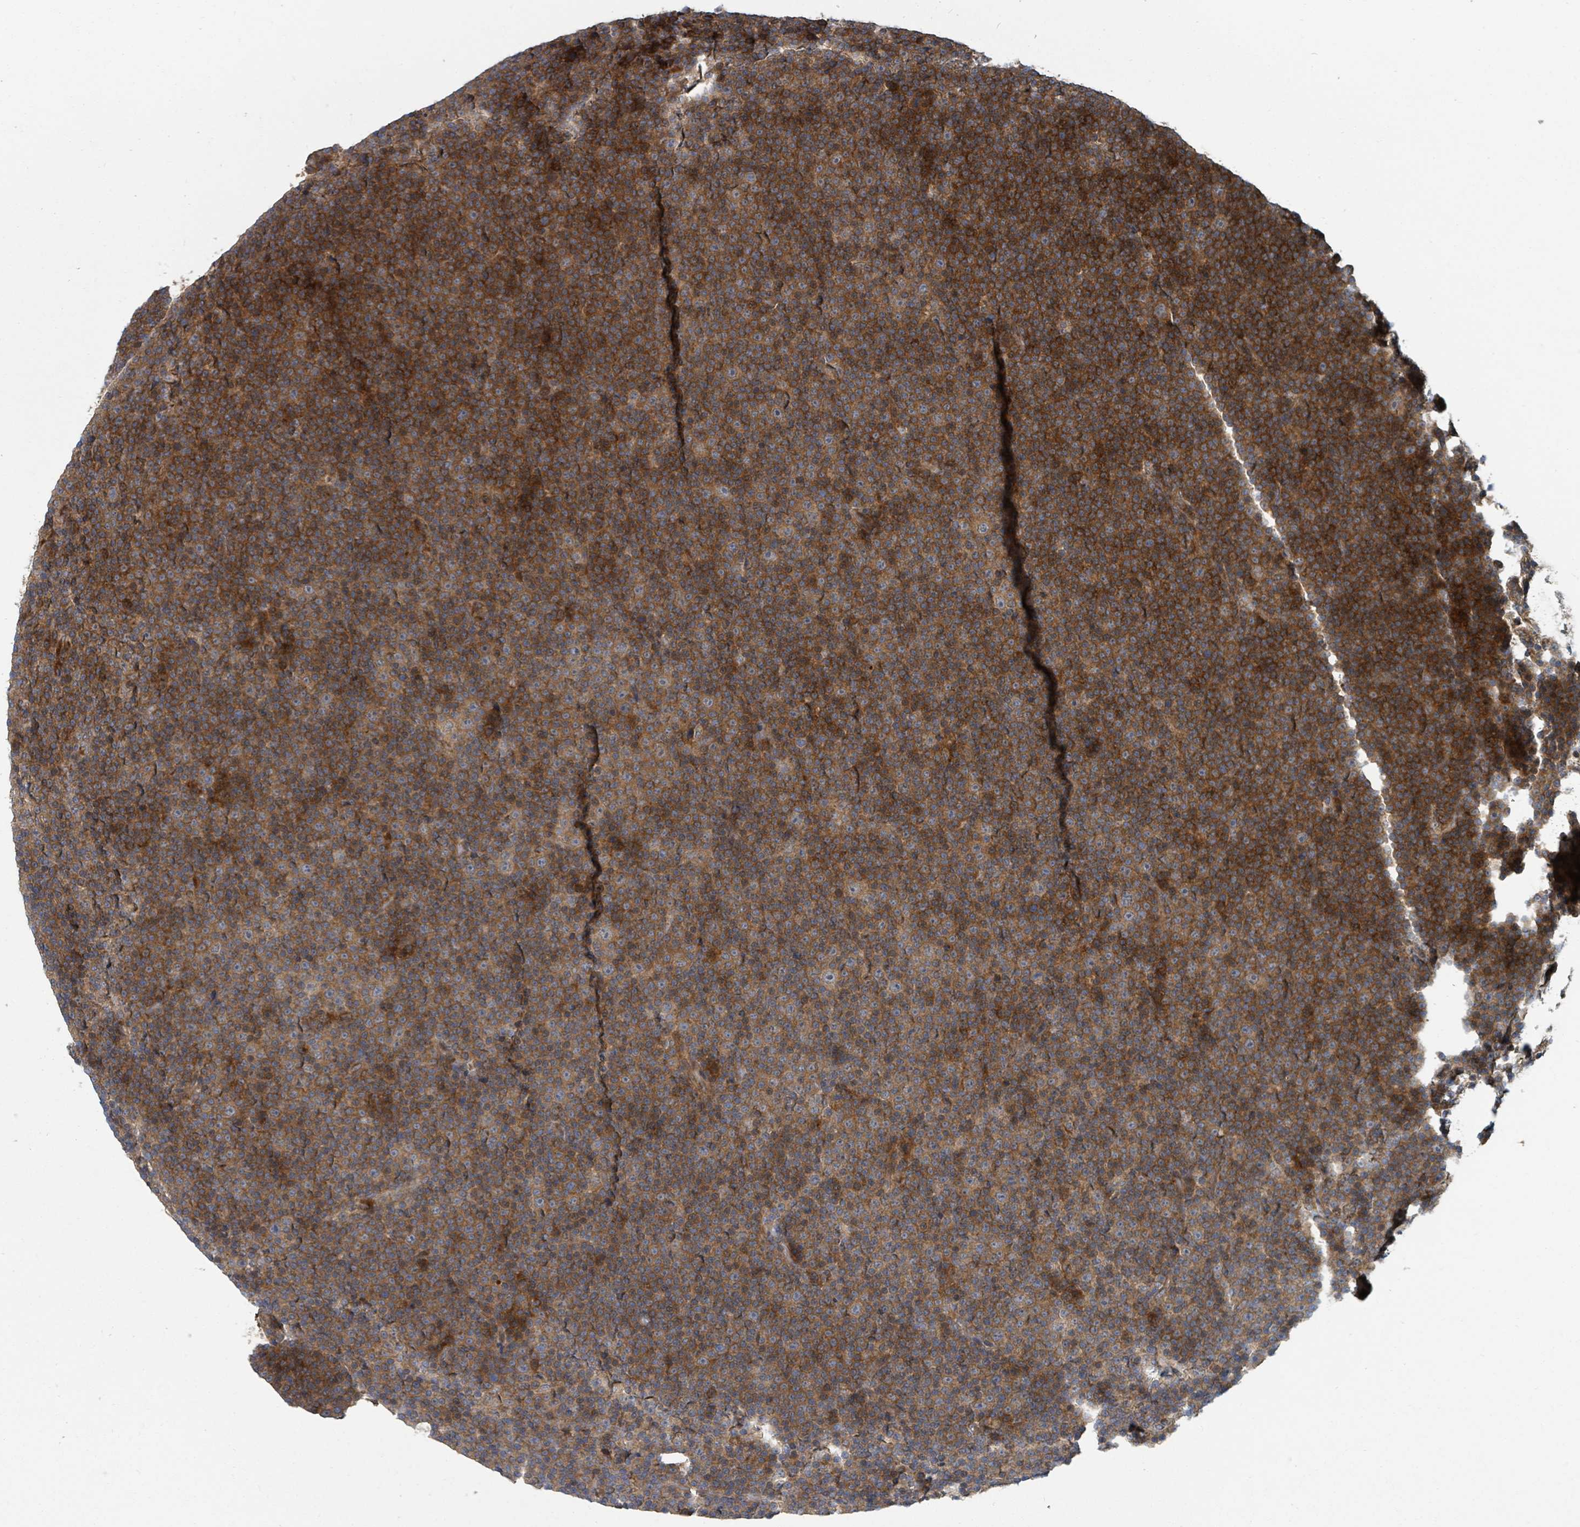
{"staining": {"intensity": "strong", "quantity": ">75%", "location": "cytoplasmic/membranous"}, "tissue": "lymphoma", "cell_type": "Tumor cells", "image_type": "cancer", "snomed": [{"axis": "morphology", "description": "Malignant lymphoma, non-Hodgkin's type, Low grade"}, {"axis": "topography", "description": "Lymph node"}], "caption": "This micrograph demonstrates low-grade malignant lymphoma, non-Hodgkin's type stained with immunohistochemistry to label a protein in brown. The cytoplasmic/membranous of tumor cells show strong positivity for the protein. Nuclei are counter-stained blue.", "gene": "DPM1", "patient": {"sex": "female", "age": 67}}